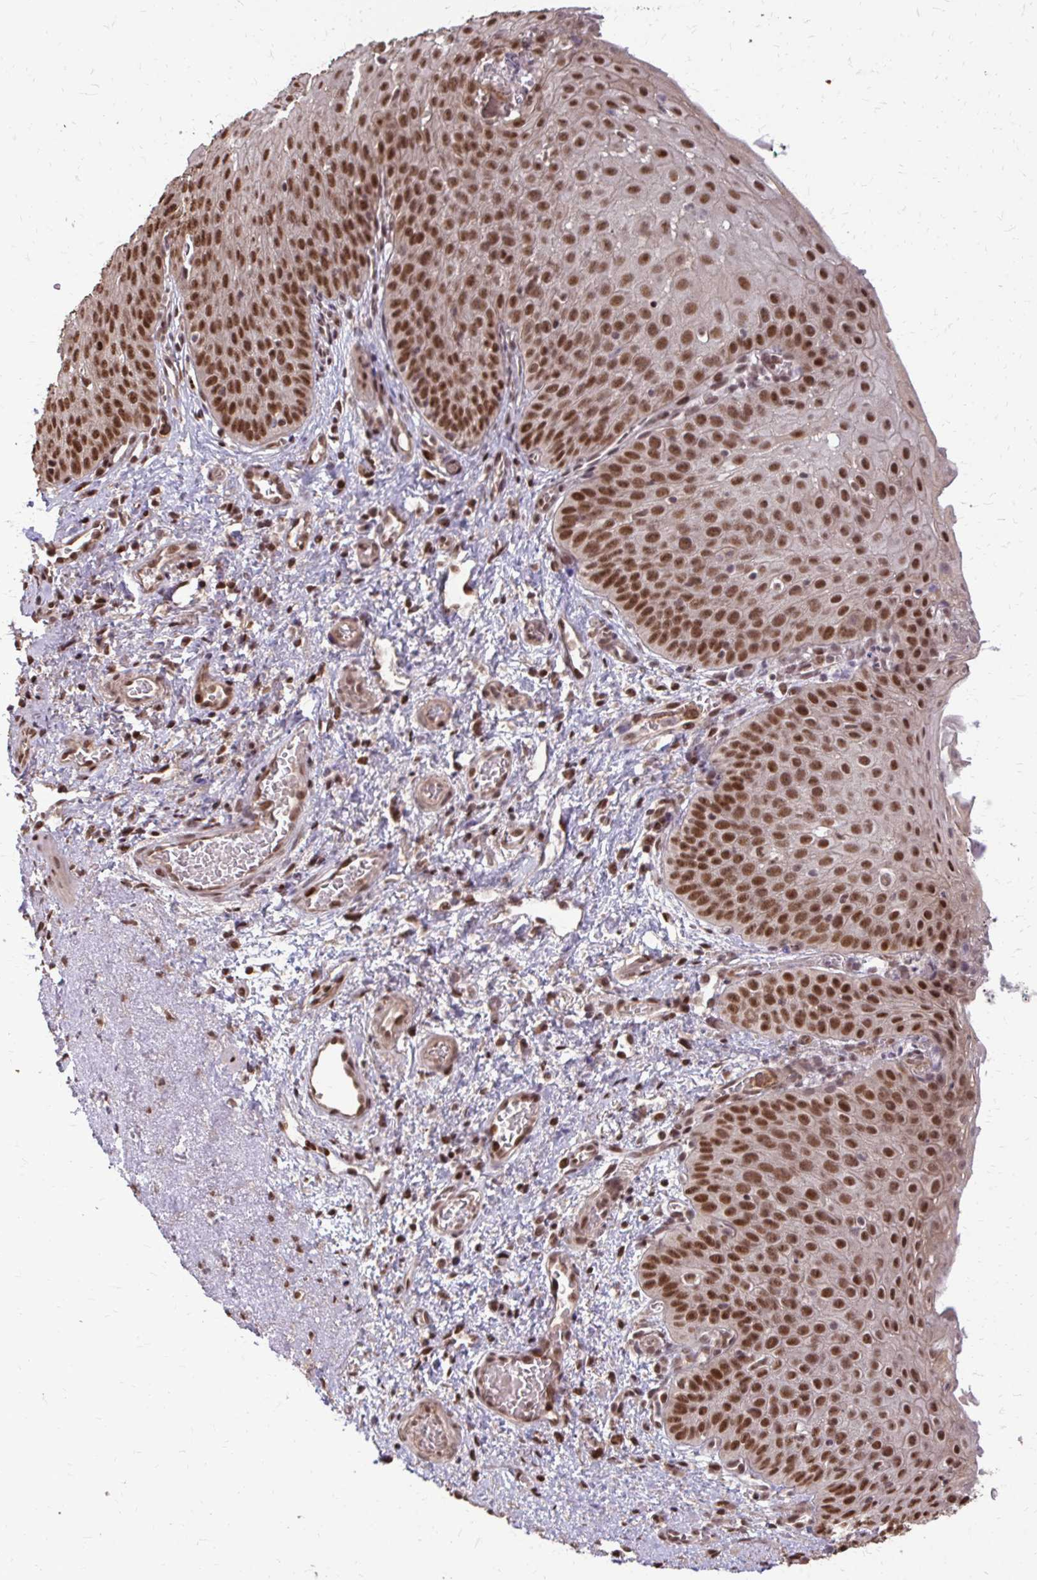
{"staining": {"intensity": "strong", "quantity": "25%-75%", "location": "nuclear"}, "tissue": "esophagus", "cell_type": "Squamous epithelial cells", "image_type": "normal", "snomed": [{"axis": "morphology", "description": "Normal tissue, NOS"}, {"axis": "topography", "description": "Esophagus"}], "caption": "Esophagus stained for a protein (brown) demonstrates strong nuclear positive positivity in approximately 25%-75% of squamous epithelial cells.", "gene": "SS18", "patient": {"sex": "male", "age": 71}}